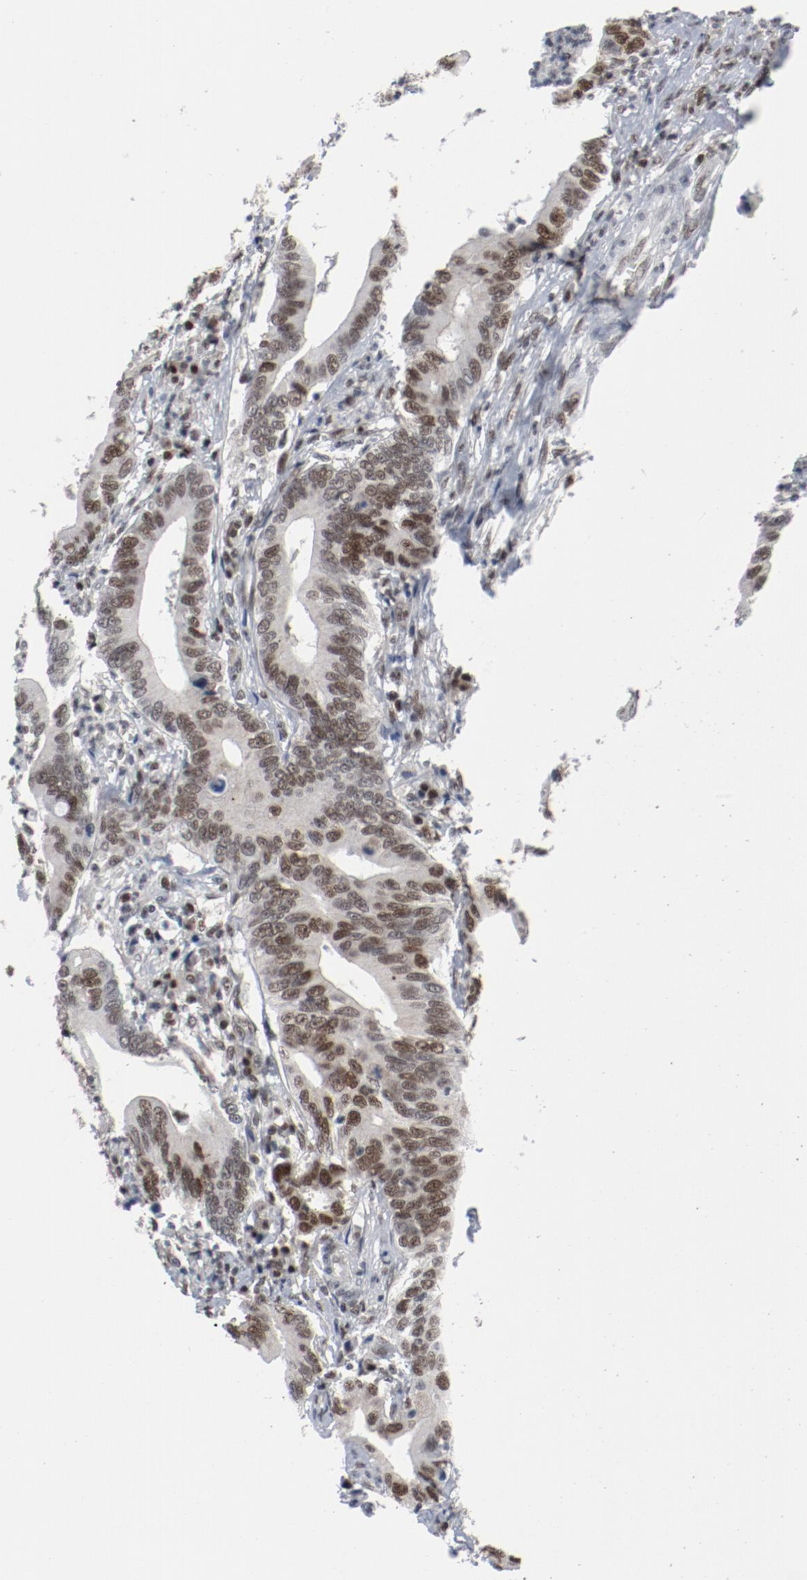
{"staining": {"intensity": "strong", "quantity": ">75%", "location": "nuclear"}, "tissue": "stomach cancer", "cell_type": "Tumor cells", "image_type": "cancer", "snomed": [{"axis": "morphology", "description": "Adenocarcinoma, NOS"}, {"axis": "topography", "description": "Stomach, upper"}], "caption": "Tumor cells display high levels of strong nuclear positivity in approximately >75% of cells in stomach cancer (adenocarcinoma).", "gene": "JMJD6", "patient": {"sex": "male", "age": 63}}